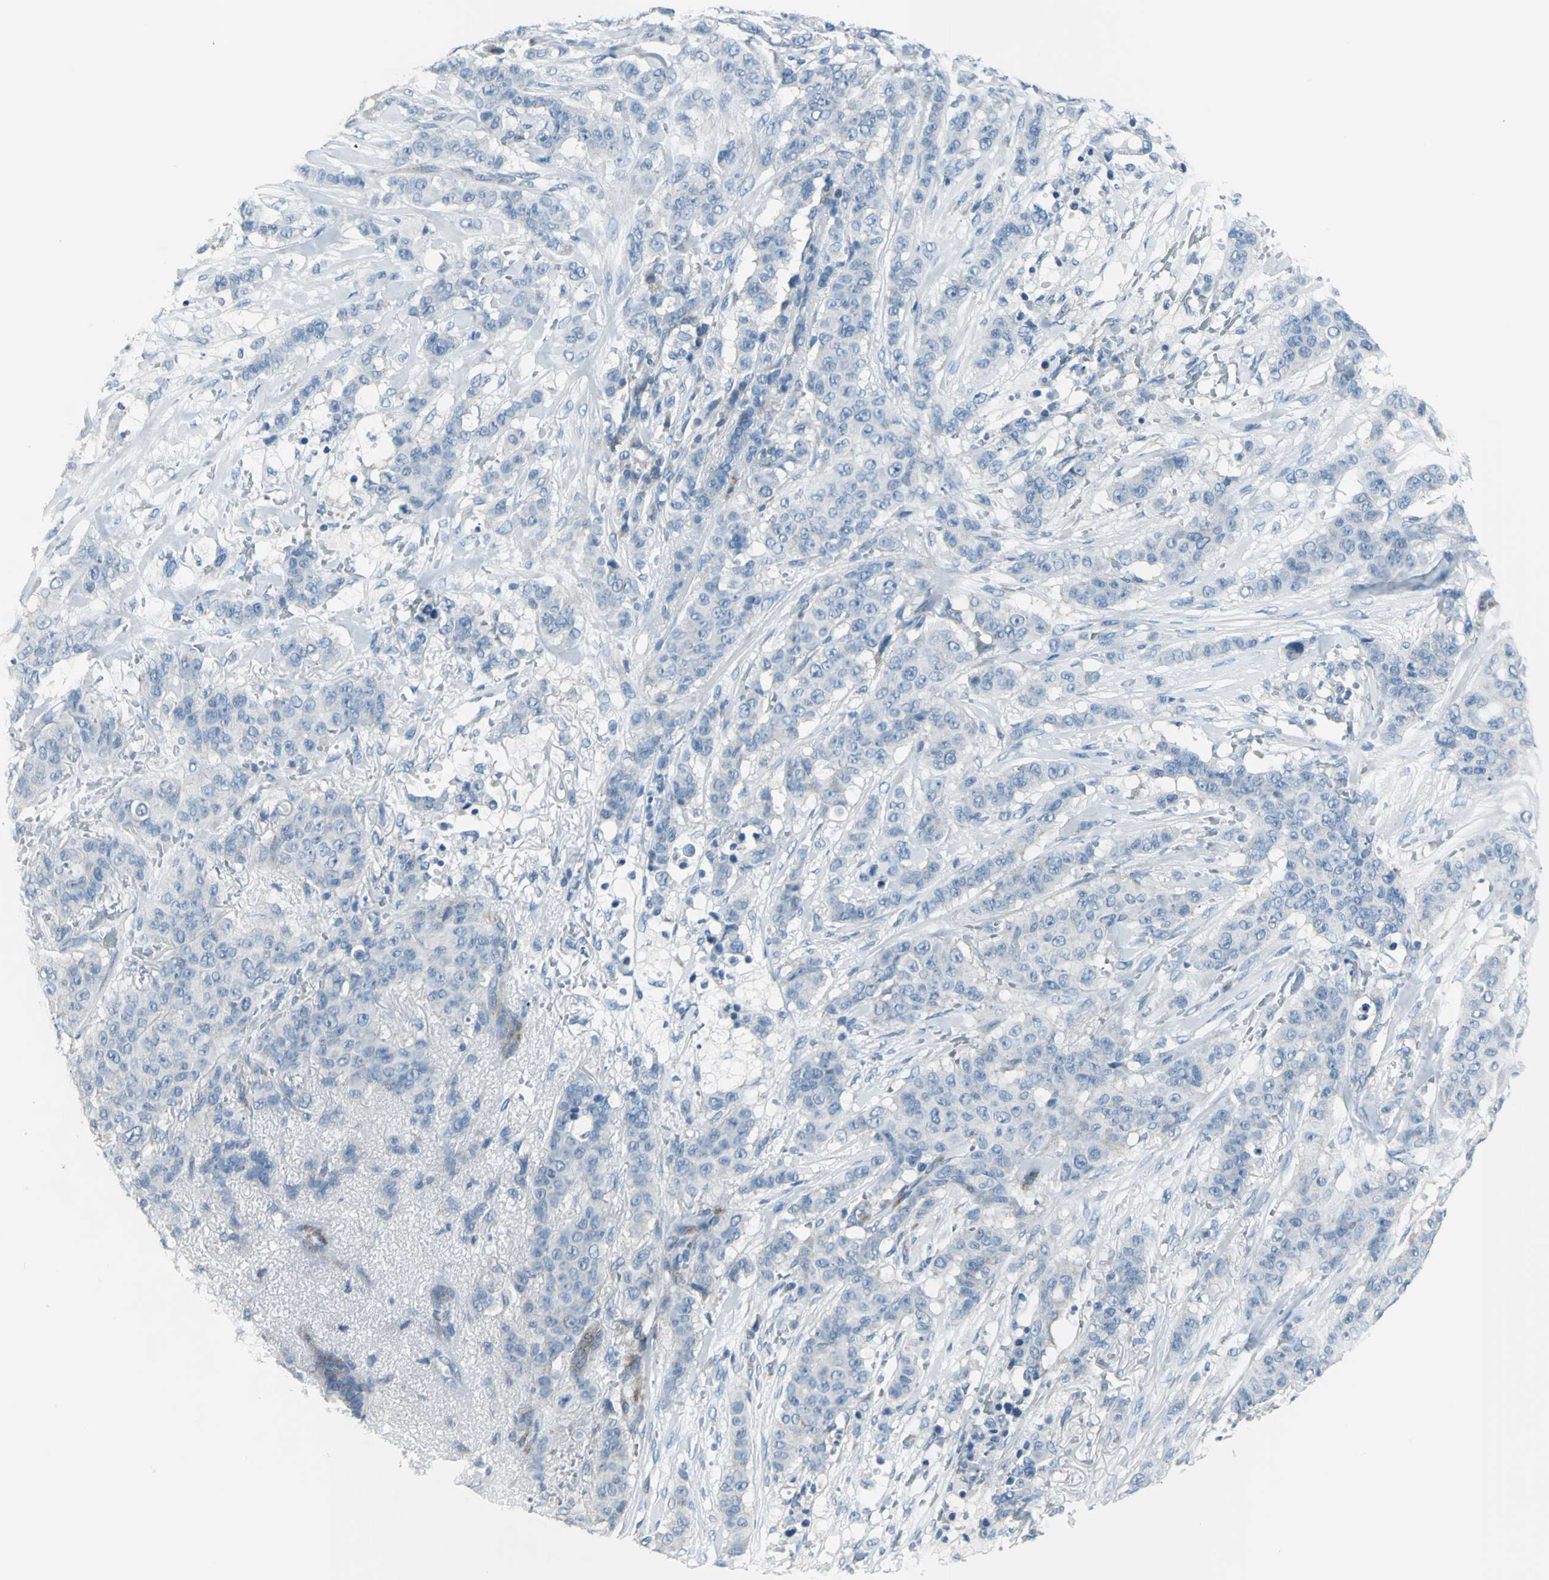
{"staining": {"intensity": "negative", "quantity": "none", "location": "none"}, "tissue": "breast cancer", "cell_type": "Tumor cells", "image_type": "cancer", "snomed": [{"axis": "morphology", "description": "Duct carcinoma"}, {"axis": "topography", "description": "Breast"}], "caption": "Immunohistochemistry (IHC) of human breast cancer (infiltrating ductal carcinoma) demonstrates no staining in tumor cells.", "gene": "DNAI2", "patient": {"sex": "female", "age": 40}}